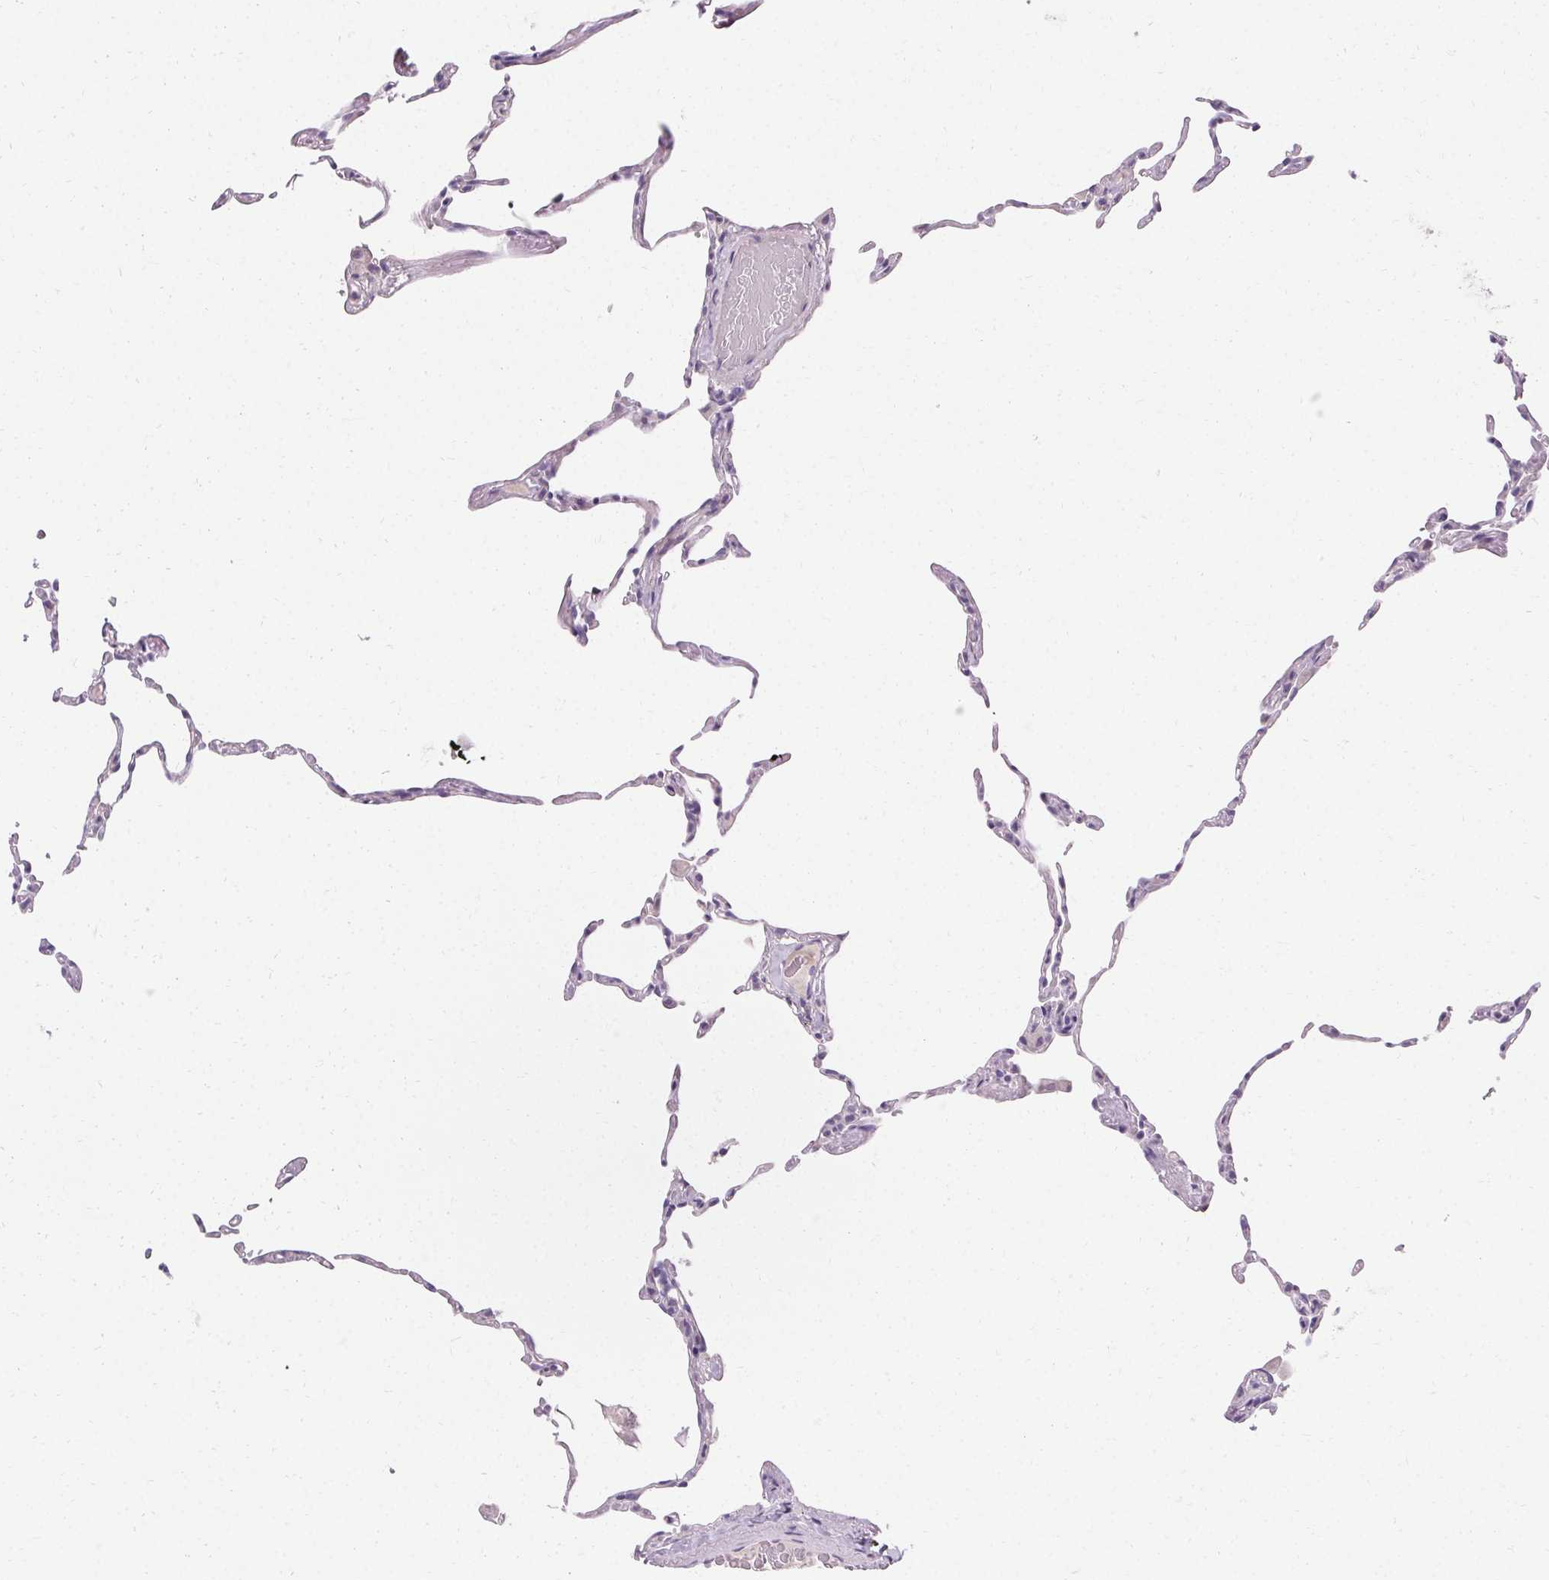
{"staining": {"intensity": "negative", "quantity": "none", "location": "none"}, "tissue": "lung", "cell_type": "Alveolar cells", "image_type": "normal", "snomed": [{"axis": "morphology", "description": "Normal tissue, NOS"}, {"axis": "topography", "description": "Lung"}], "caption": "DAB immunohistochemical staining of normal human lung exhibits no significant staining in alveolar cells. (IHC, brightfield microscopy, high magnification).", "gene": "TRIP13", "patient": {"sex": "female", "age": 57}}